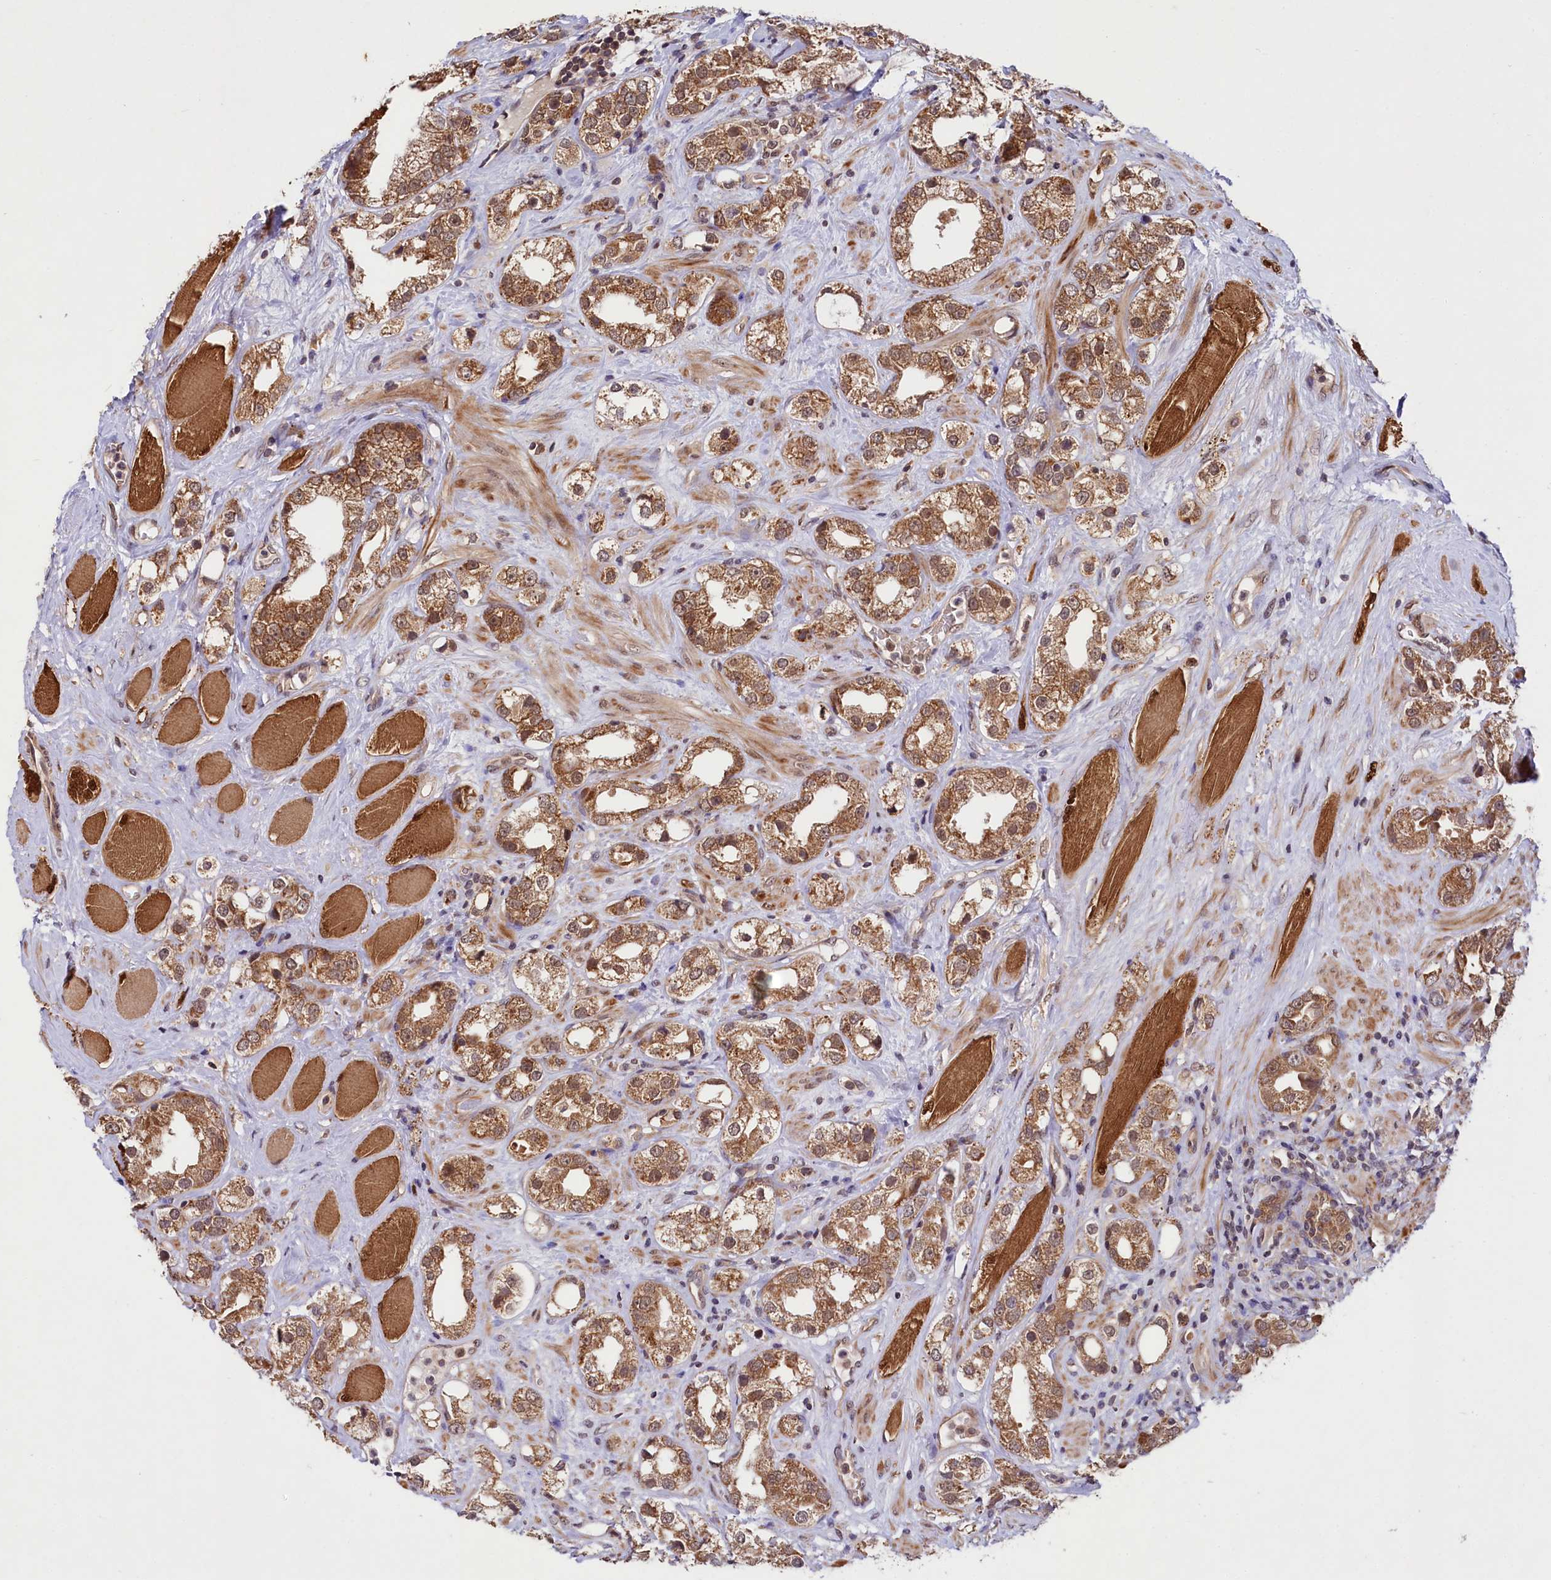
{"staining": {"intensity": "moderate", "quantity": ">75%", "location": "cytoplasmic/membranous,nuclear"}, "tissue": "prostate cancer", "cell_type": "Tumor cells", "image_type": "cancer", "snomed": [{"axis": "morphology", "description": "Adenocarcinoma, NOS"}, {"axis": "topography", "description": "Prostate"}], "caption": "Tumor cells reveal medium levels of moderate cytoplasmic/membranous and nuclear positivity in approximately >75% of cells in adenocarcinoma (prostate).", "gene": "UBE3A", "patient": {"sex": "male", "age": 79}}